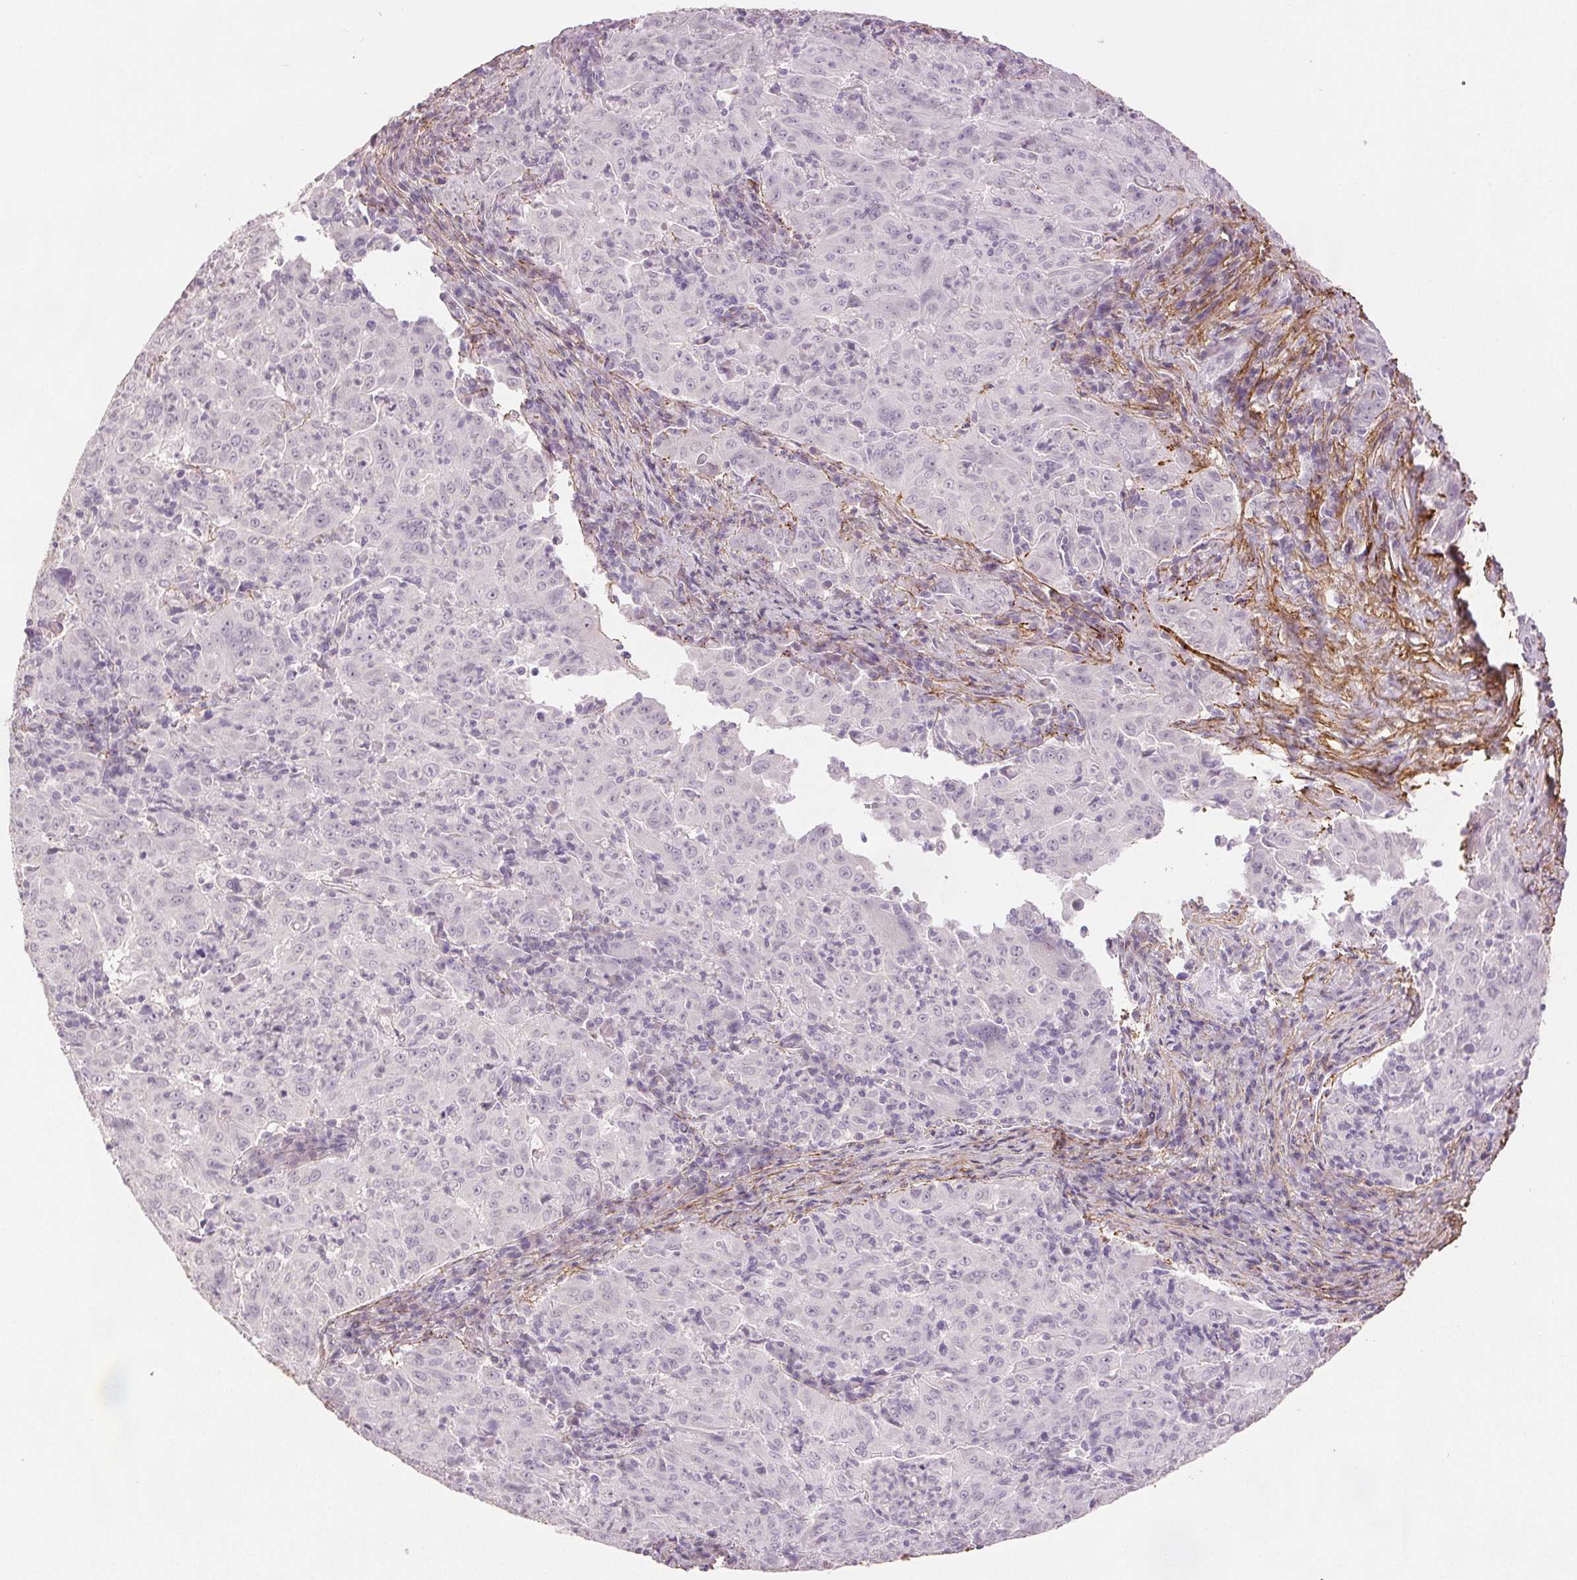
{"staining": {"intensity": "negative", "quantity": "none", "location": "none"}, "tissue": "pancreatic cancer", "cell_type": "Tumor cells", "image_type": "cancer", "snomed": [{"axis": "morphology", "description": "Adenocarcinoma, NOS"}, {"axis": "topography", "description": "Pancreas"}], "caption": "Immunohistochemical staining of pancreatic adenocarcinoma shows no significant staining in tumor cells.", "gene": "FBN1", "patient": {"sex": "male", "age": 63}}